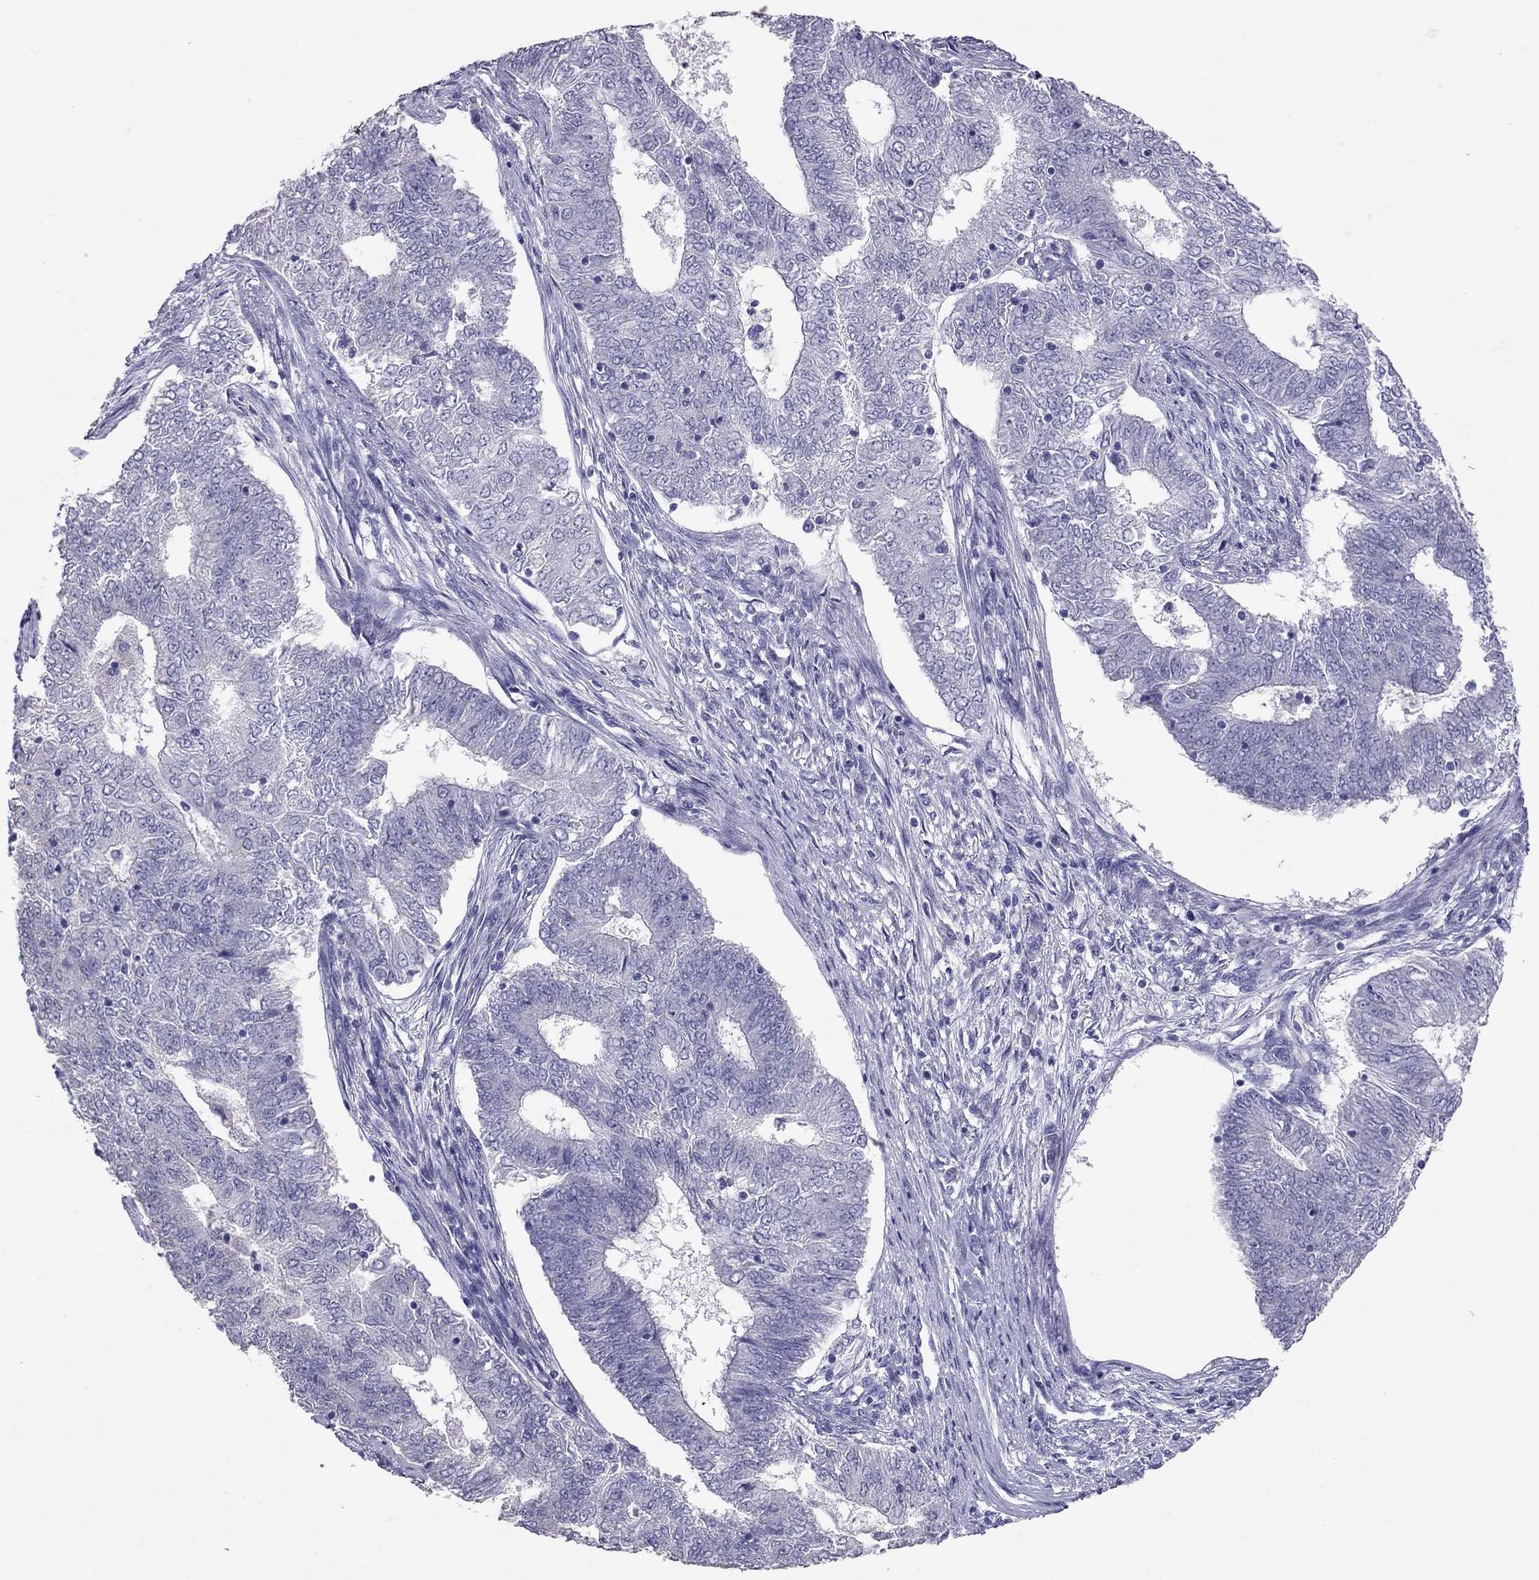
{"staining": {"intensity": "negative", "quantity": "none", "location": "none"}, "tissue": "endometrial cancer", "cell_type": "Tumor cells", "image_type": "cancer", "snomed": [{"axis": "morphology", "description": "Adenocarcinoma, NOS"}, {"axis": "topography", "description": "Endometrium"}], "caption": "High power microscopy micrograph of an IHC photomicrograph of endometrial adenocarcinoma, revealing no significant expression in tumor cells. (Immunohistochemistry (ihc), brightfield microscopy, high magnification).", "gene": "PSMB11", "patient": {"sex": "female", "age": 62}}